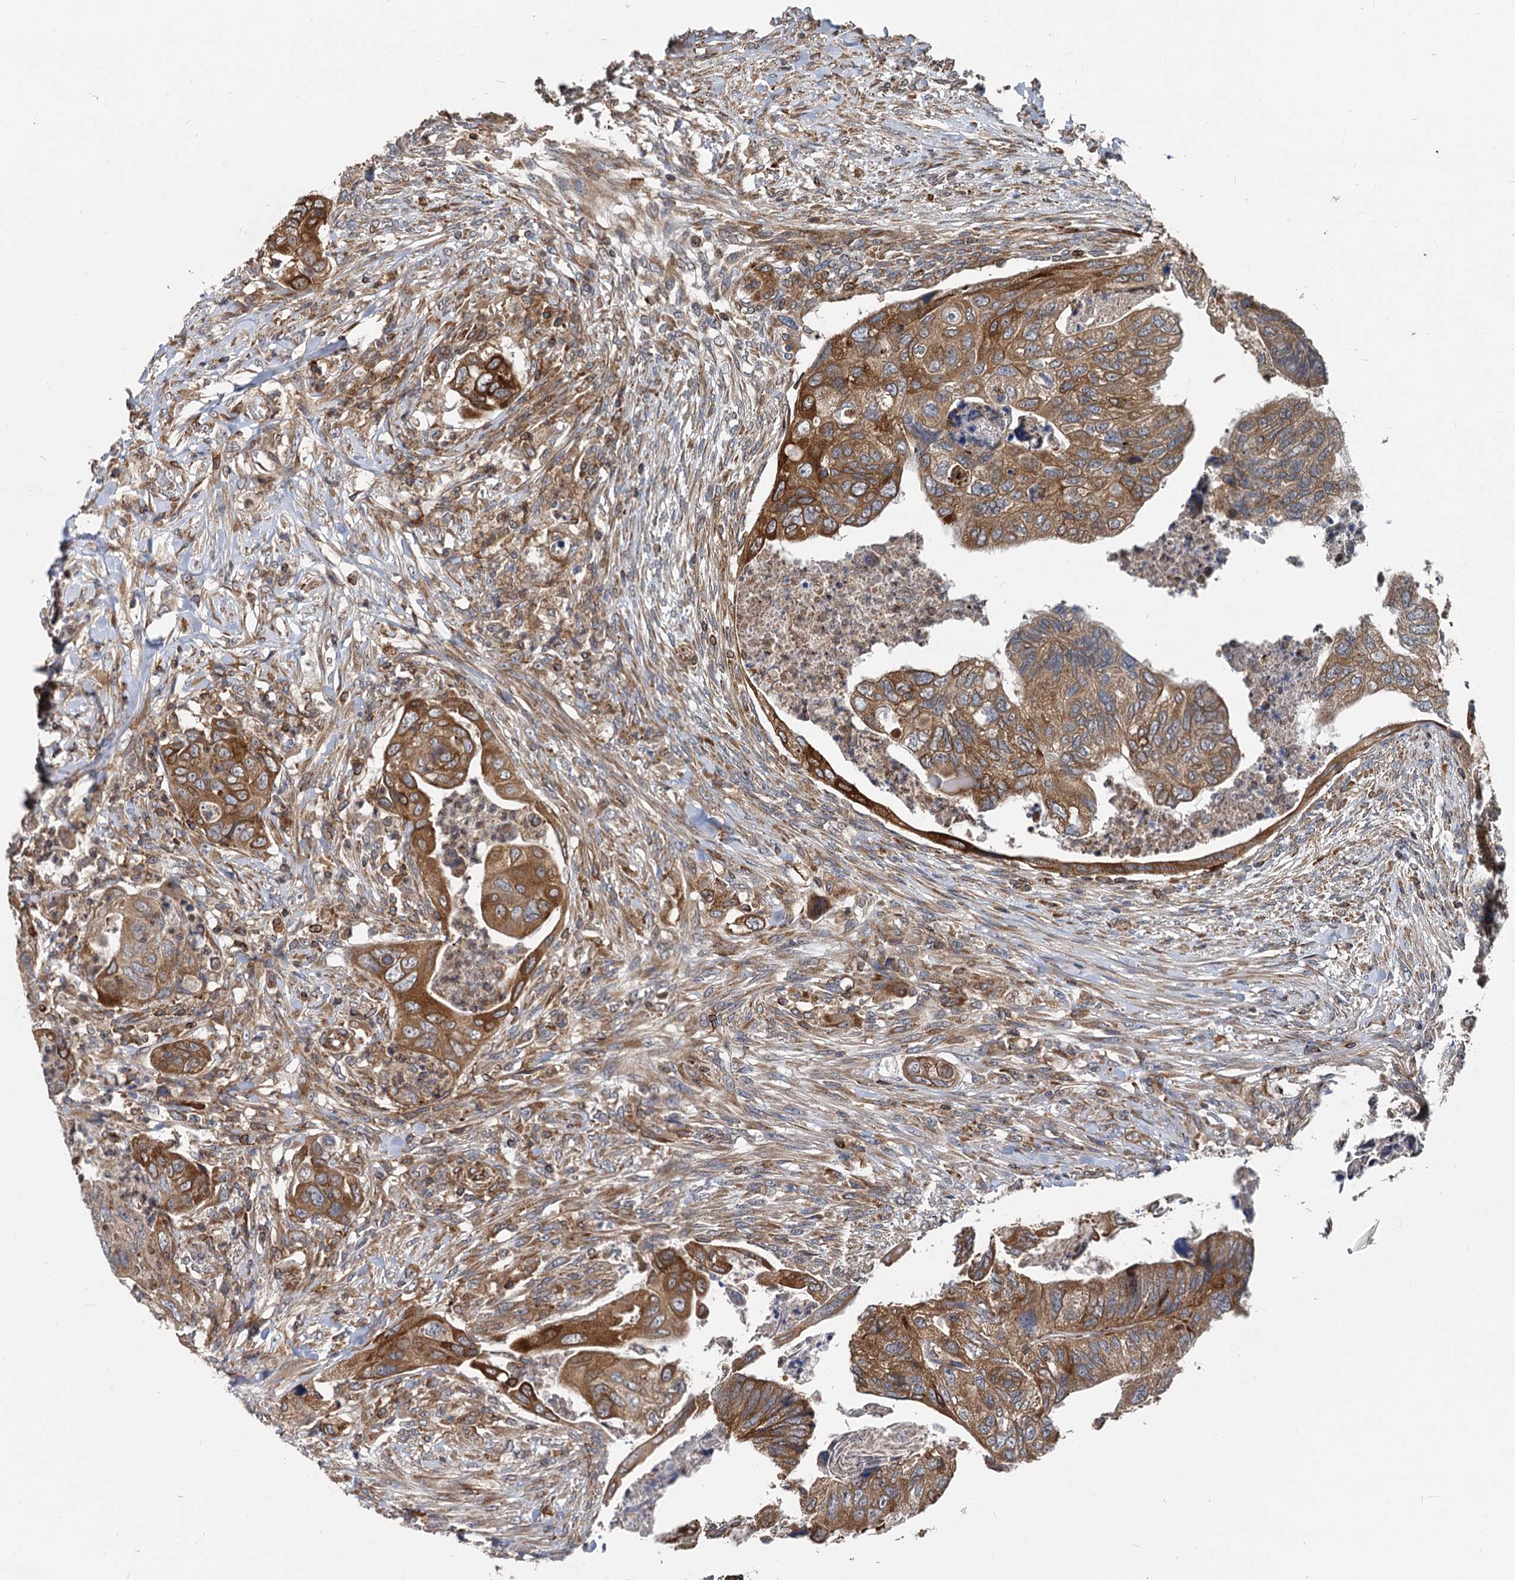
{"staining": {"intensity": "moderate", "quantity": ">75%", "location": "cytoplasmic/membranous"}, "tissue": "colorectal cancer", "cell_type": "Tumor cells", "image_type": "cancer", "snomed": [{"axis": "morphology", "description": "Adenocarcinoma, NOS"}, {"axis": "topography", "description": "Rectum"}], "caption": "Protein staining reveals moderate cytoplasmic/membranous positivity in approximately >75% of tumor cells in colorectal cancer.", "gene": "STIM1", "patient": {"sex": "male", "age": 63}}